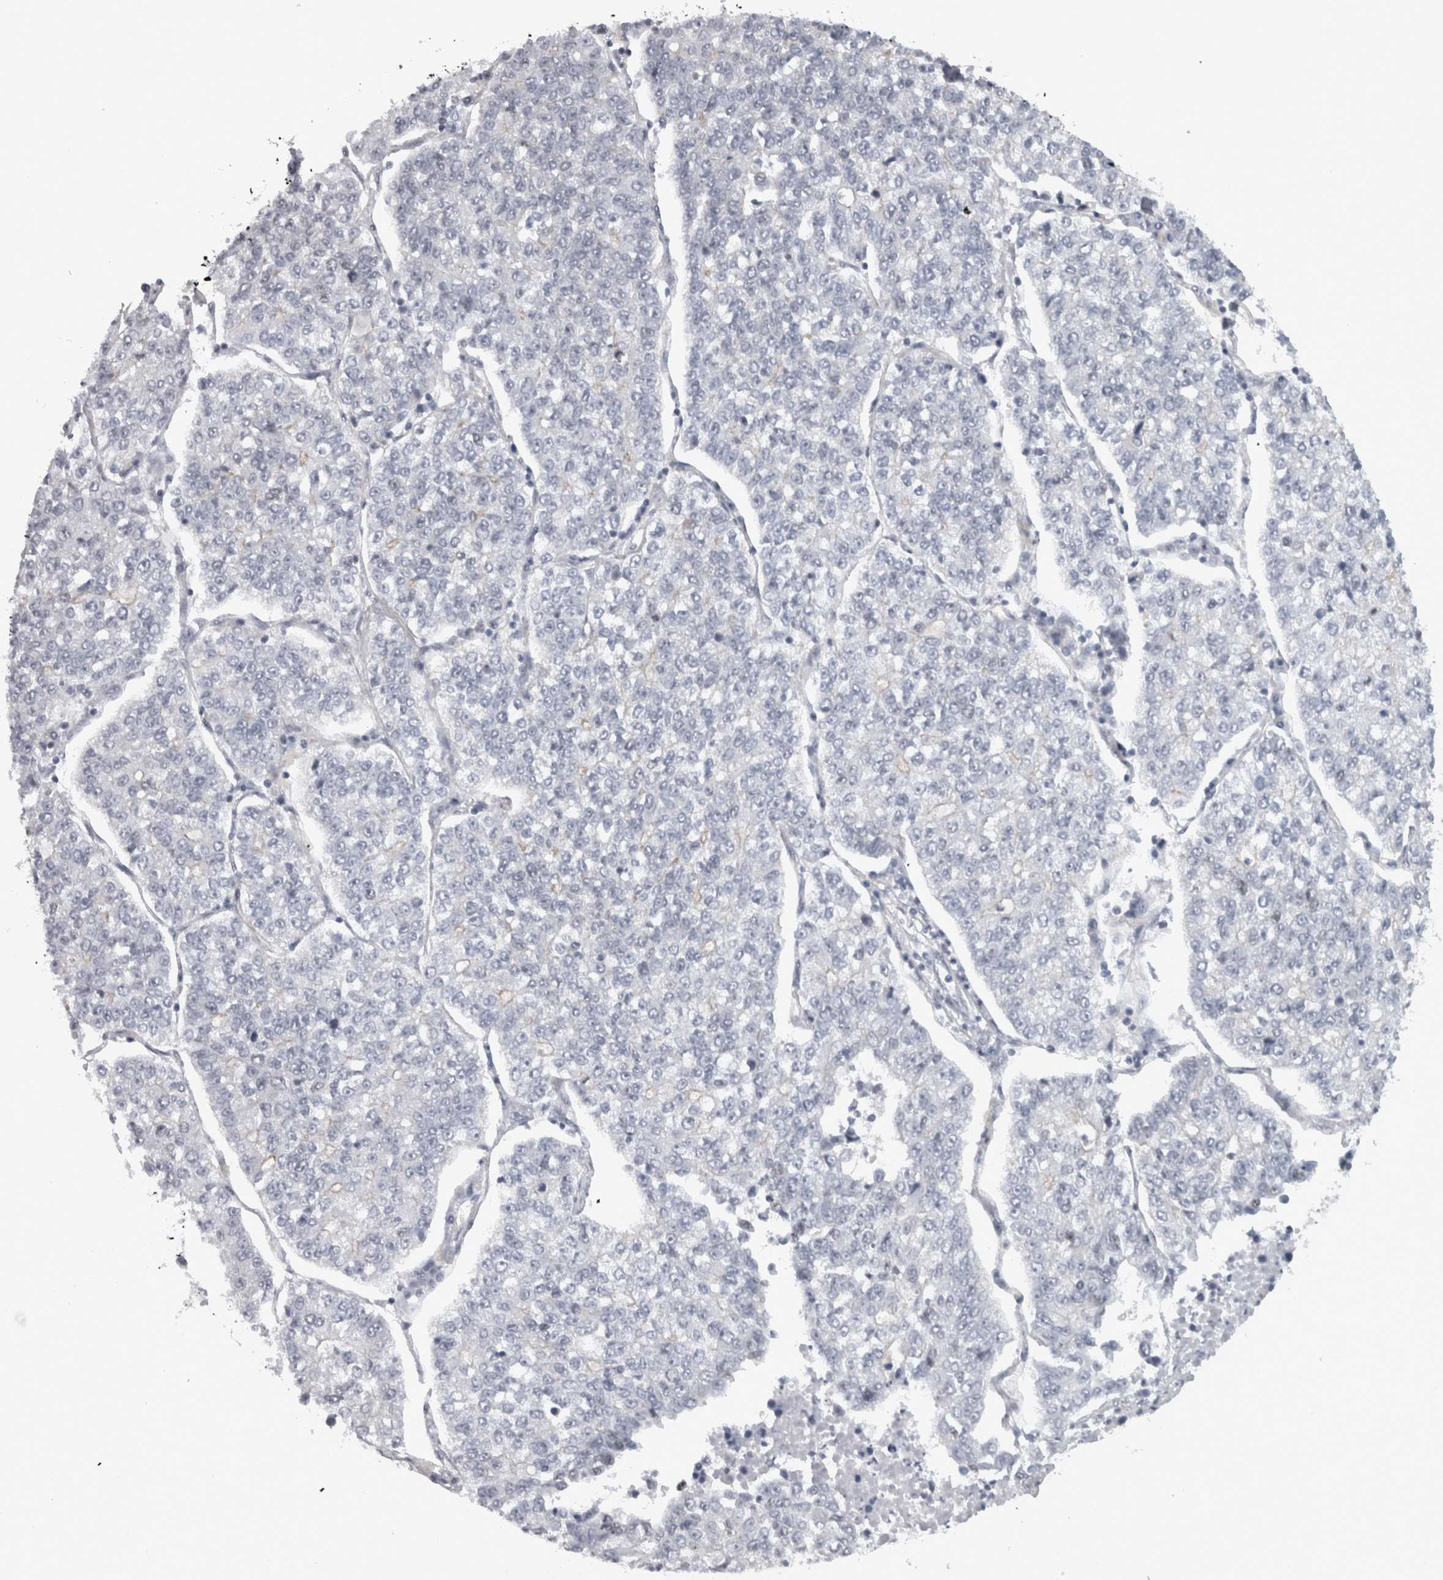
{"staining": {"intensity": "negative", "quantity": "none", "location": "none"}, "tissue": "lung cancer", "cell_type": "Tumor cells", "image_type": "cancer", "snomed": [{"axis": "morphology", "description": "Adenocarcinoma, NOS"}, {"axis": "topography", "description": "Lung"}], "caption": "The photomicrograph exhibits no staining of tumor cells in lung cancer. (DAB IHC with hematoxylin counter stain).", "gene": "PPP1R12B", "patient": {"sex": "male", "age": 49}}